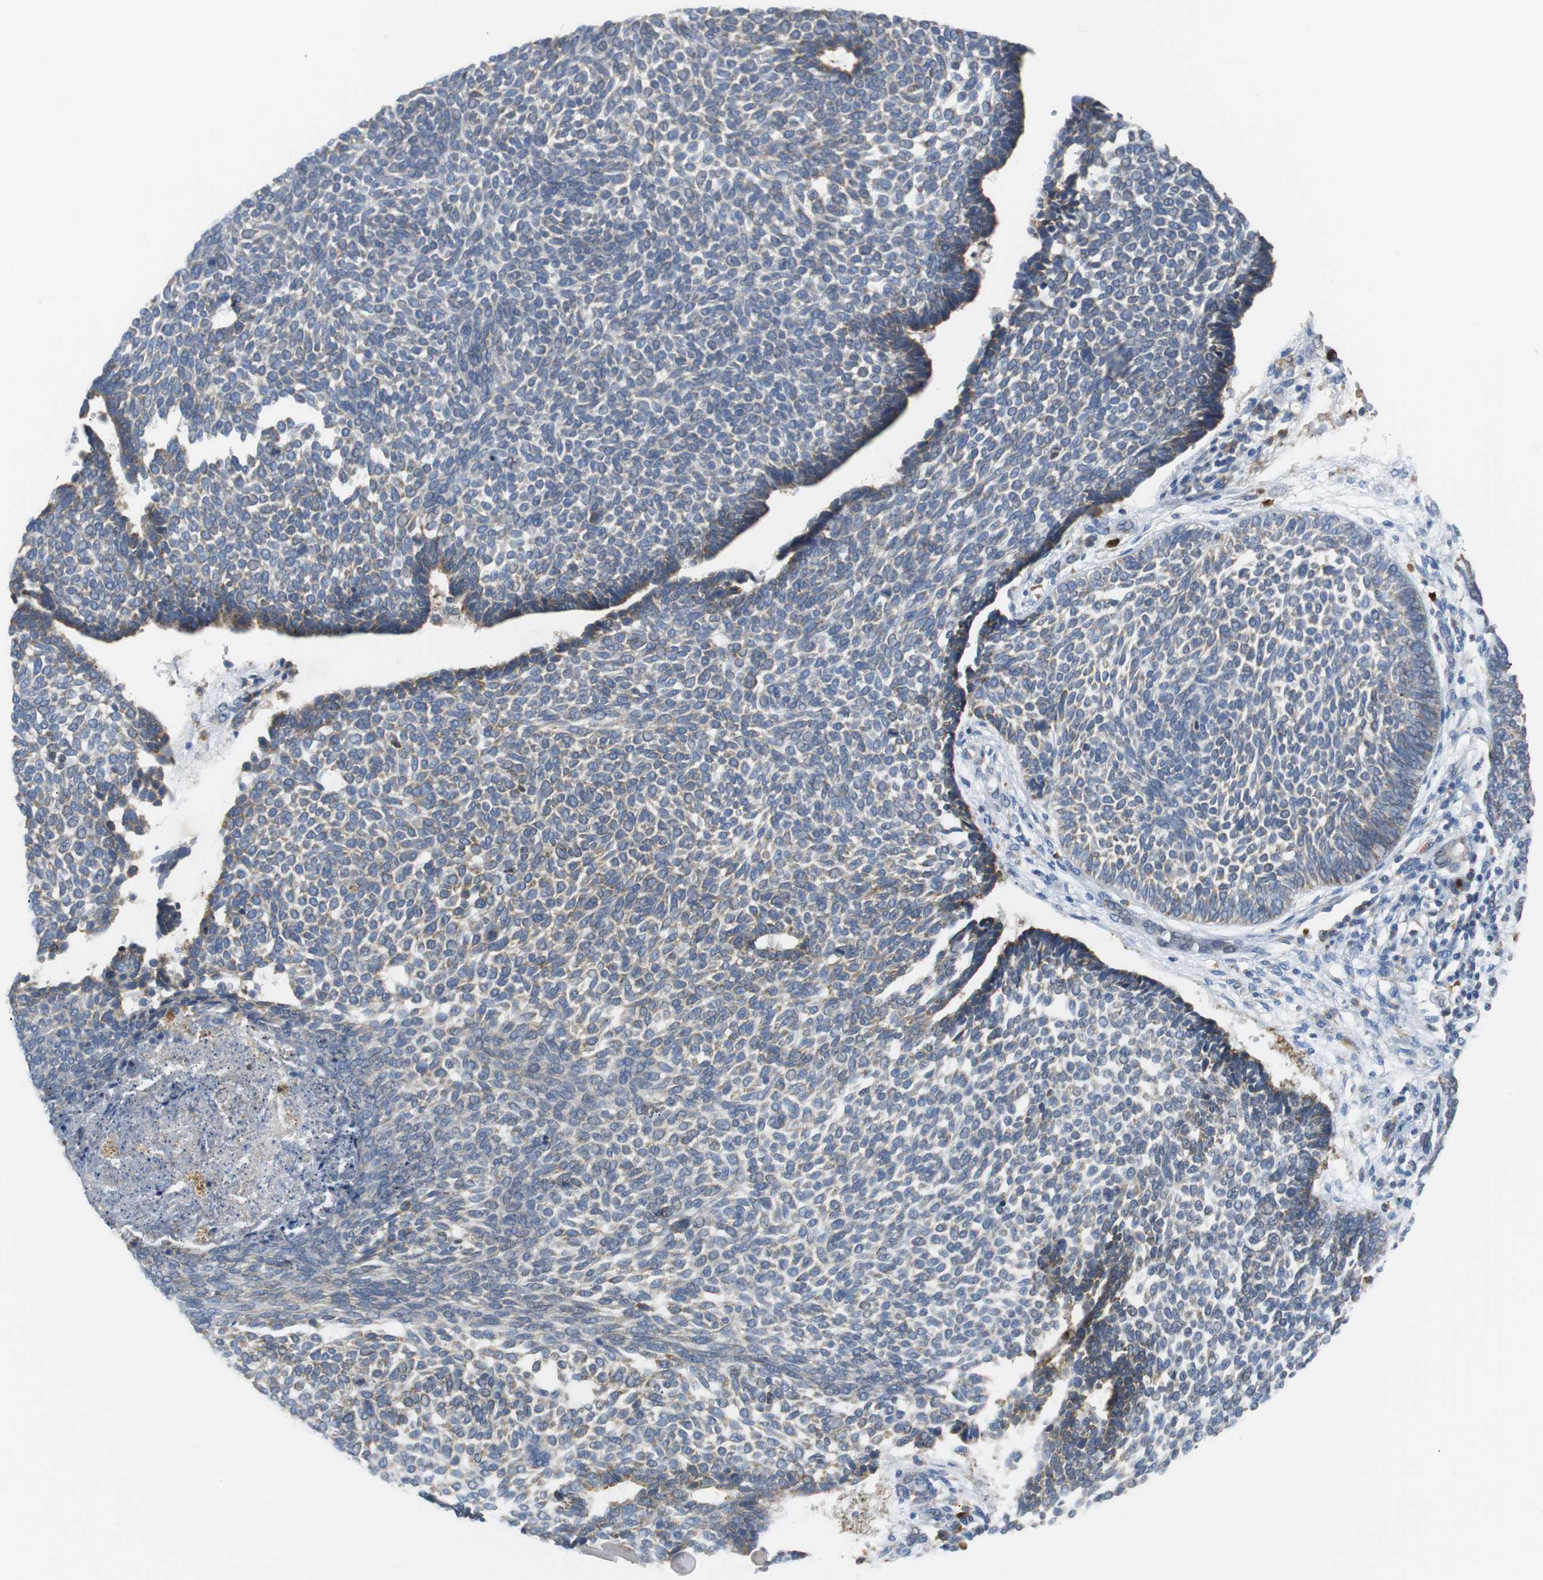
{"staining": {"intensity": "negative", "quantity": "none", "location": "none"}, "tissue": "skin cancer", "cell_type": "Tumor cells", "image_type": "cancer", "snomed": [{"axis": "morphology", "description": "Normal tissue, NOS"}, {"axis": "morphology", "description": "Basal cell carcinoma"}, {"axis": "topography", "description": "Skin"}], "caption": "Tumor cells are negative for brown protein staining in skin basal cell carcinoma.", "gene": "PDIA4", "patient": {"sex": "male", "age": 87}}